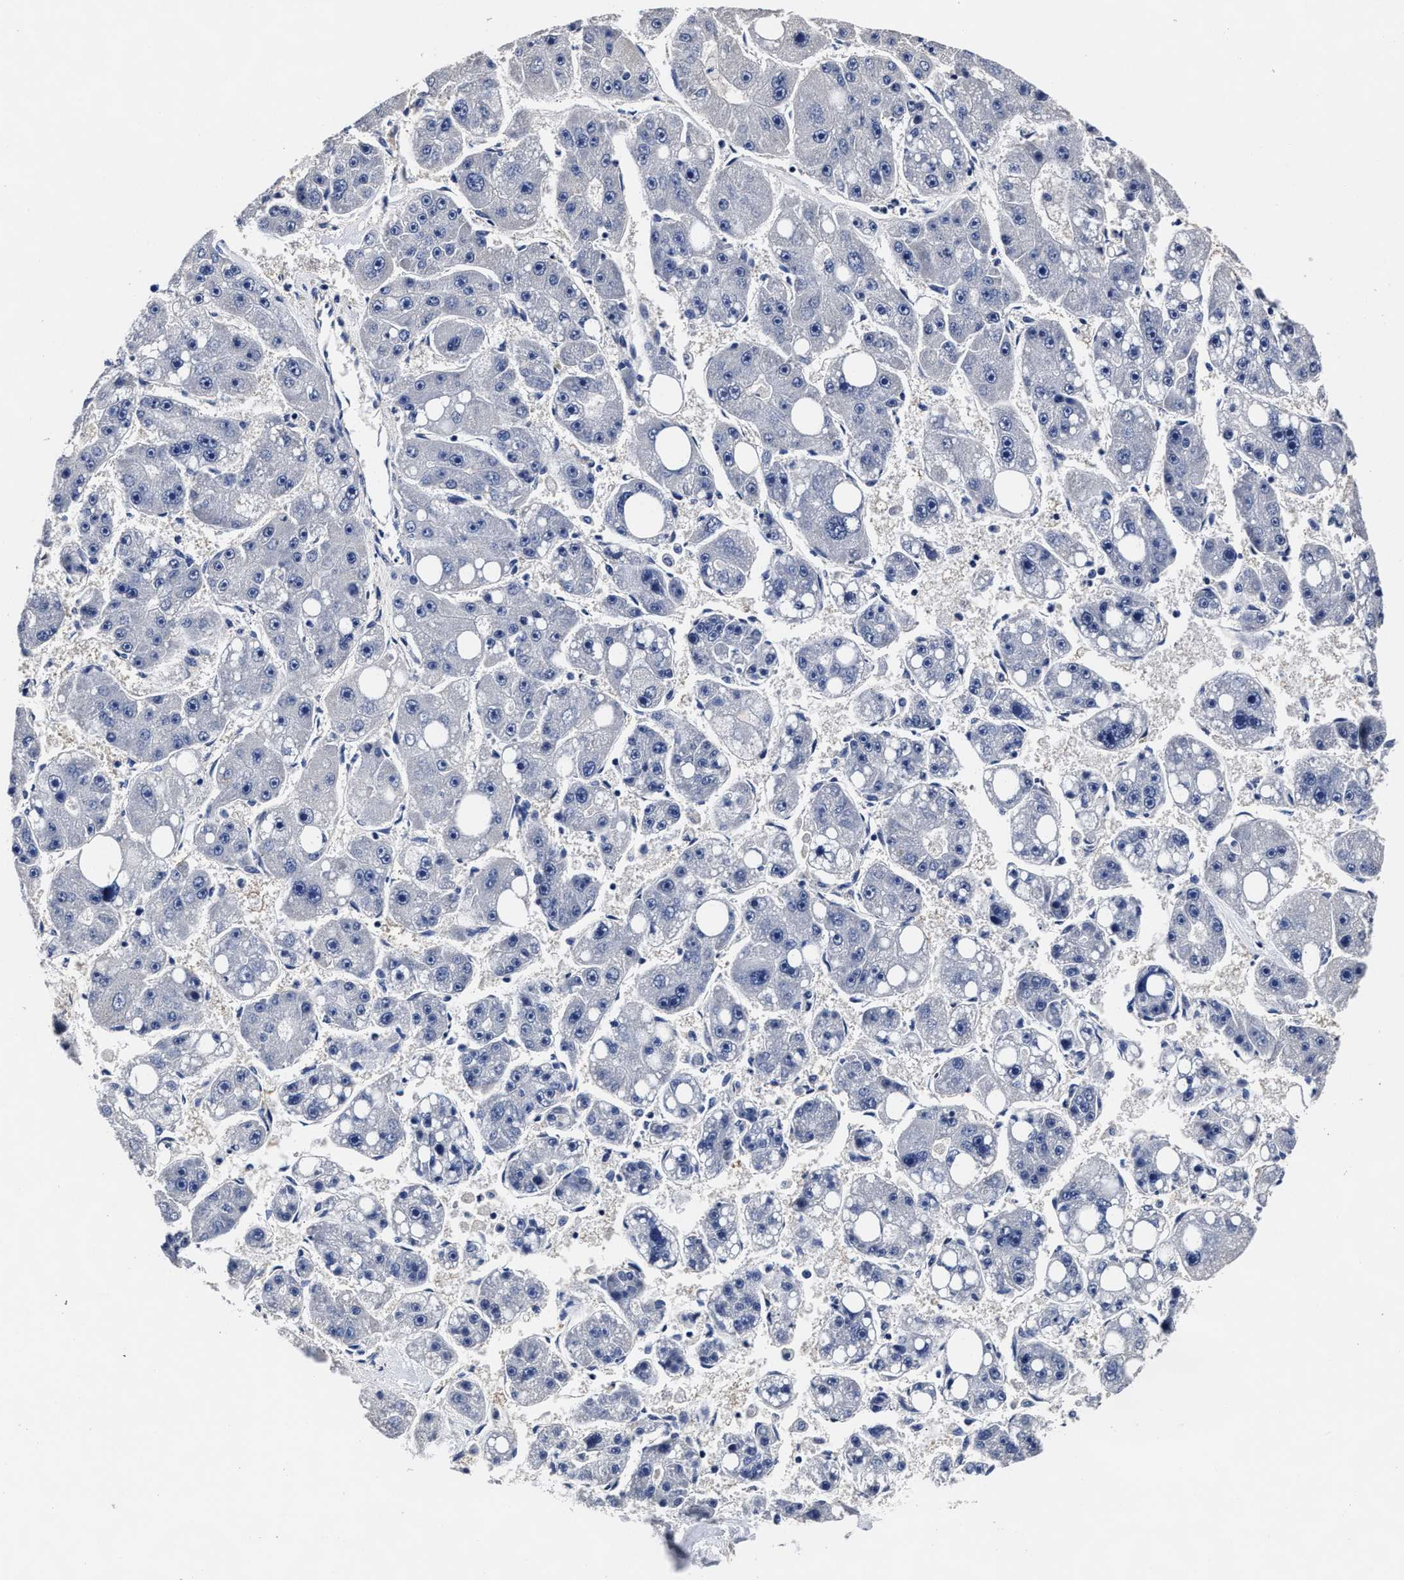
{"staining": {"intensity": "negative", "quantity": "none", "location": "none"}, "tissue": "liver cancer", "cell_type": "Tumor cells", "image_type": "cancer", "snomed": [{"axis": "morphology", "description": "Carcinoma, Hepatocellular, NOS"}, {"axis": "topography", "description": "Liver"}], "caption": "DAB immunohistochemical staining of human liver cancer (hepatocellular carcinoma) demonstrates no significant staining in tumor cells. (DAB (3,3'-diaminobenzidine) immunohistochemistry visualized using brightfield microscopy, high magnification).", "gene": "OLFML2A", "patient": {"sex": "female", "age": 61}}